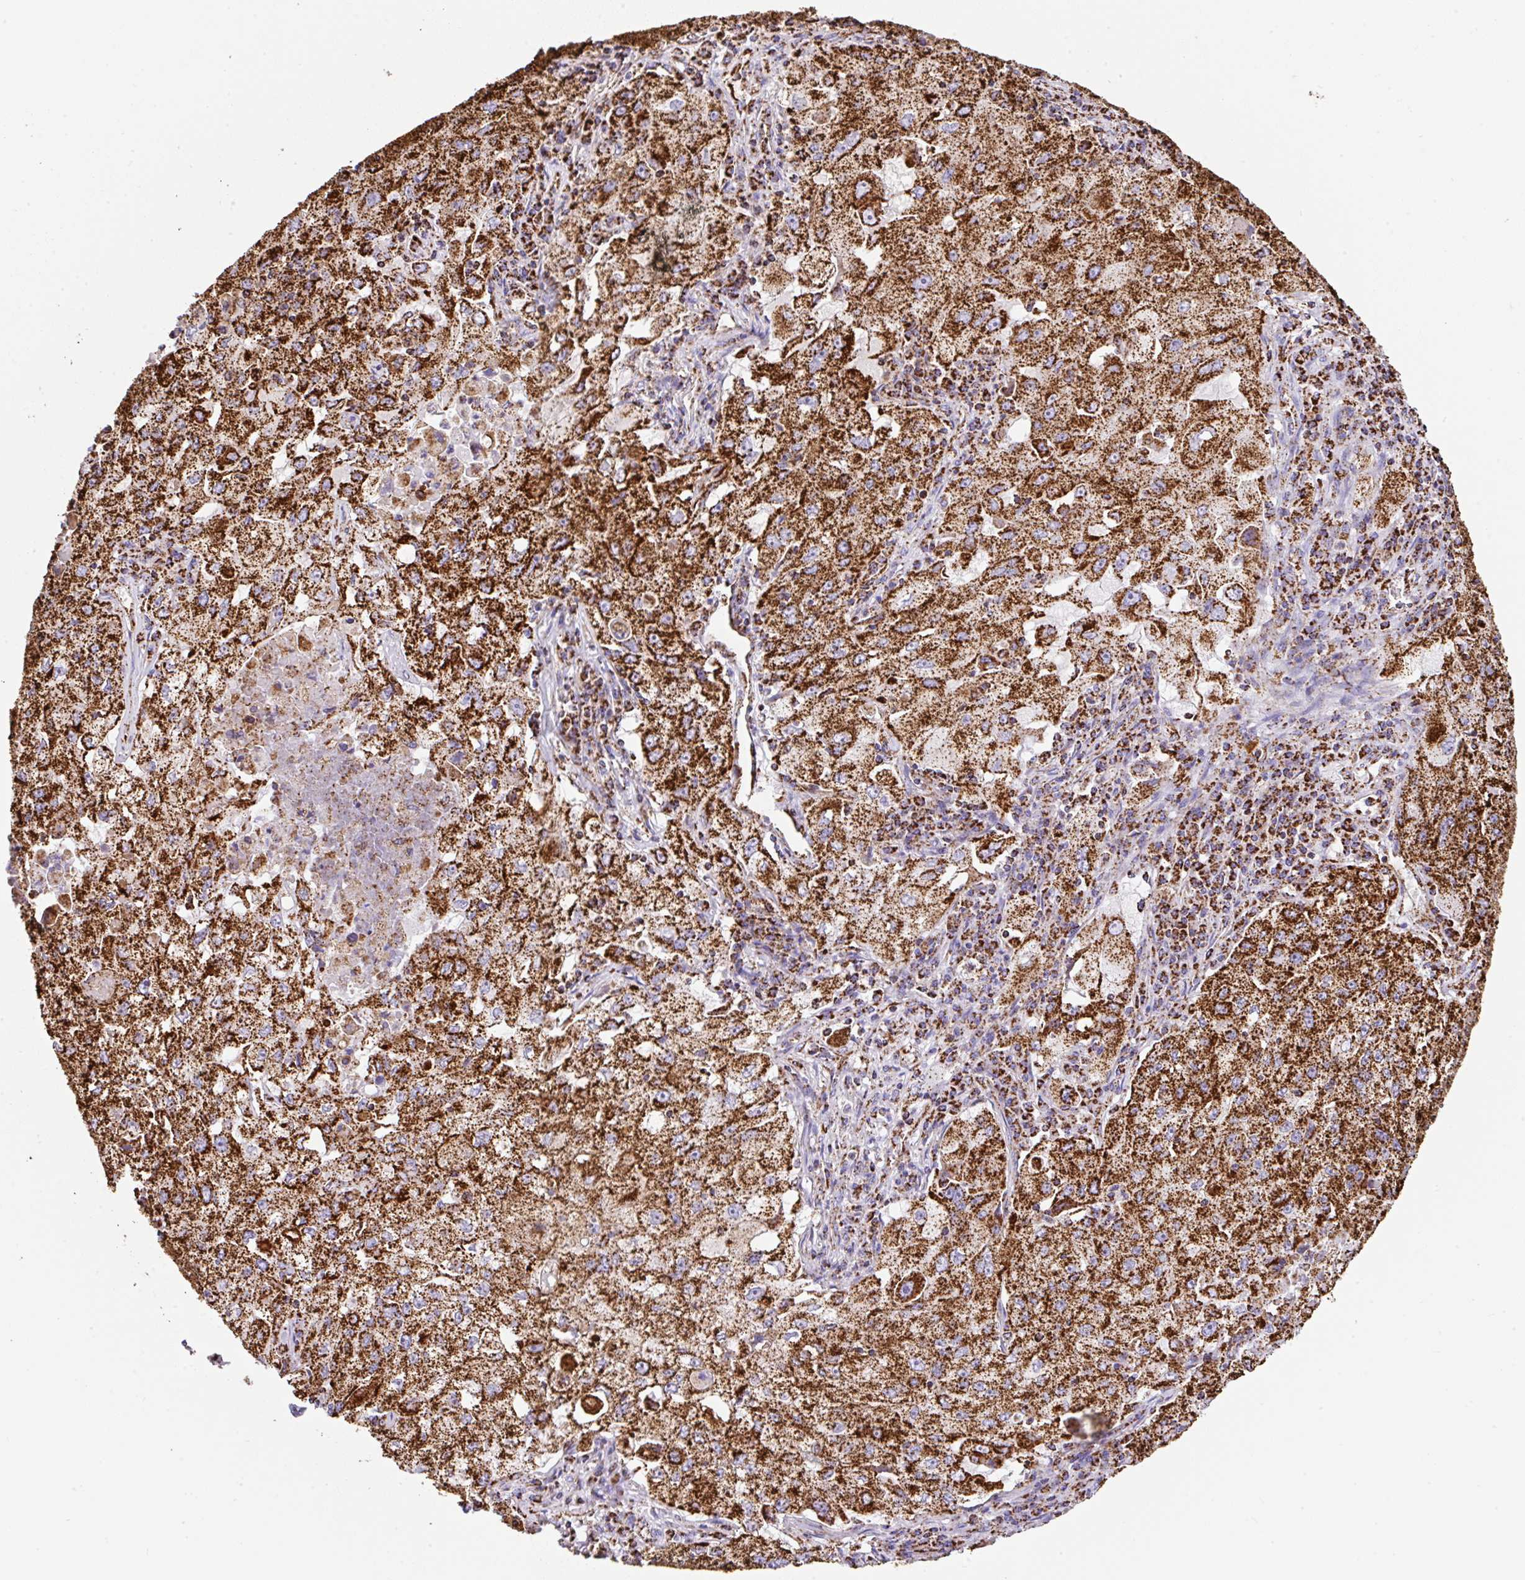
{"staining": {"intensity": "strong", "quantity": ">75%", "location": "cytoplasmic/membranous"}, "tissue": "lung cancer", "cell_type": "Tumor cells", "image_type": "cancer", "snomed": [{"axis": "morphology", "description": "Squamous cell carcinoma, NOS"}, {"axis": "topography", "description": "Lung"}], "caption": "Brown immunohistochemical staining in human lung cancer demonstrates strong cytoplasmic/membranous staining in about >75% of tumor cells.", "gene": "ANKRD33B", "patient": {"sex": "male", "age": 63}}